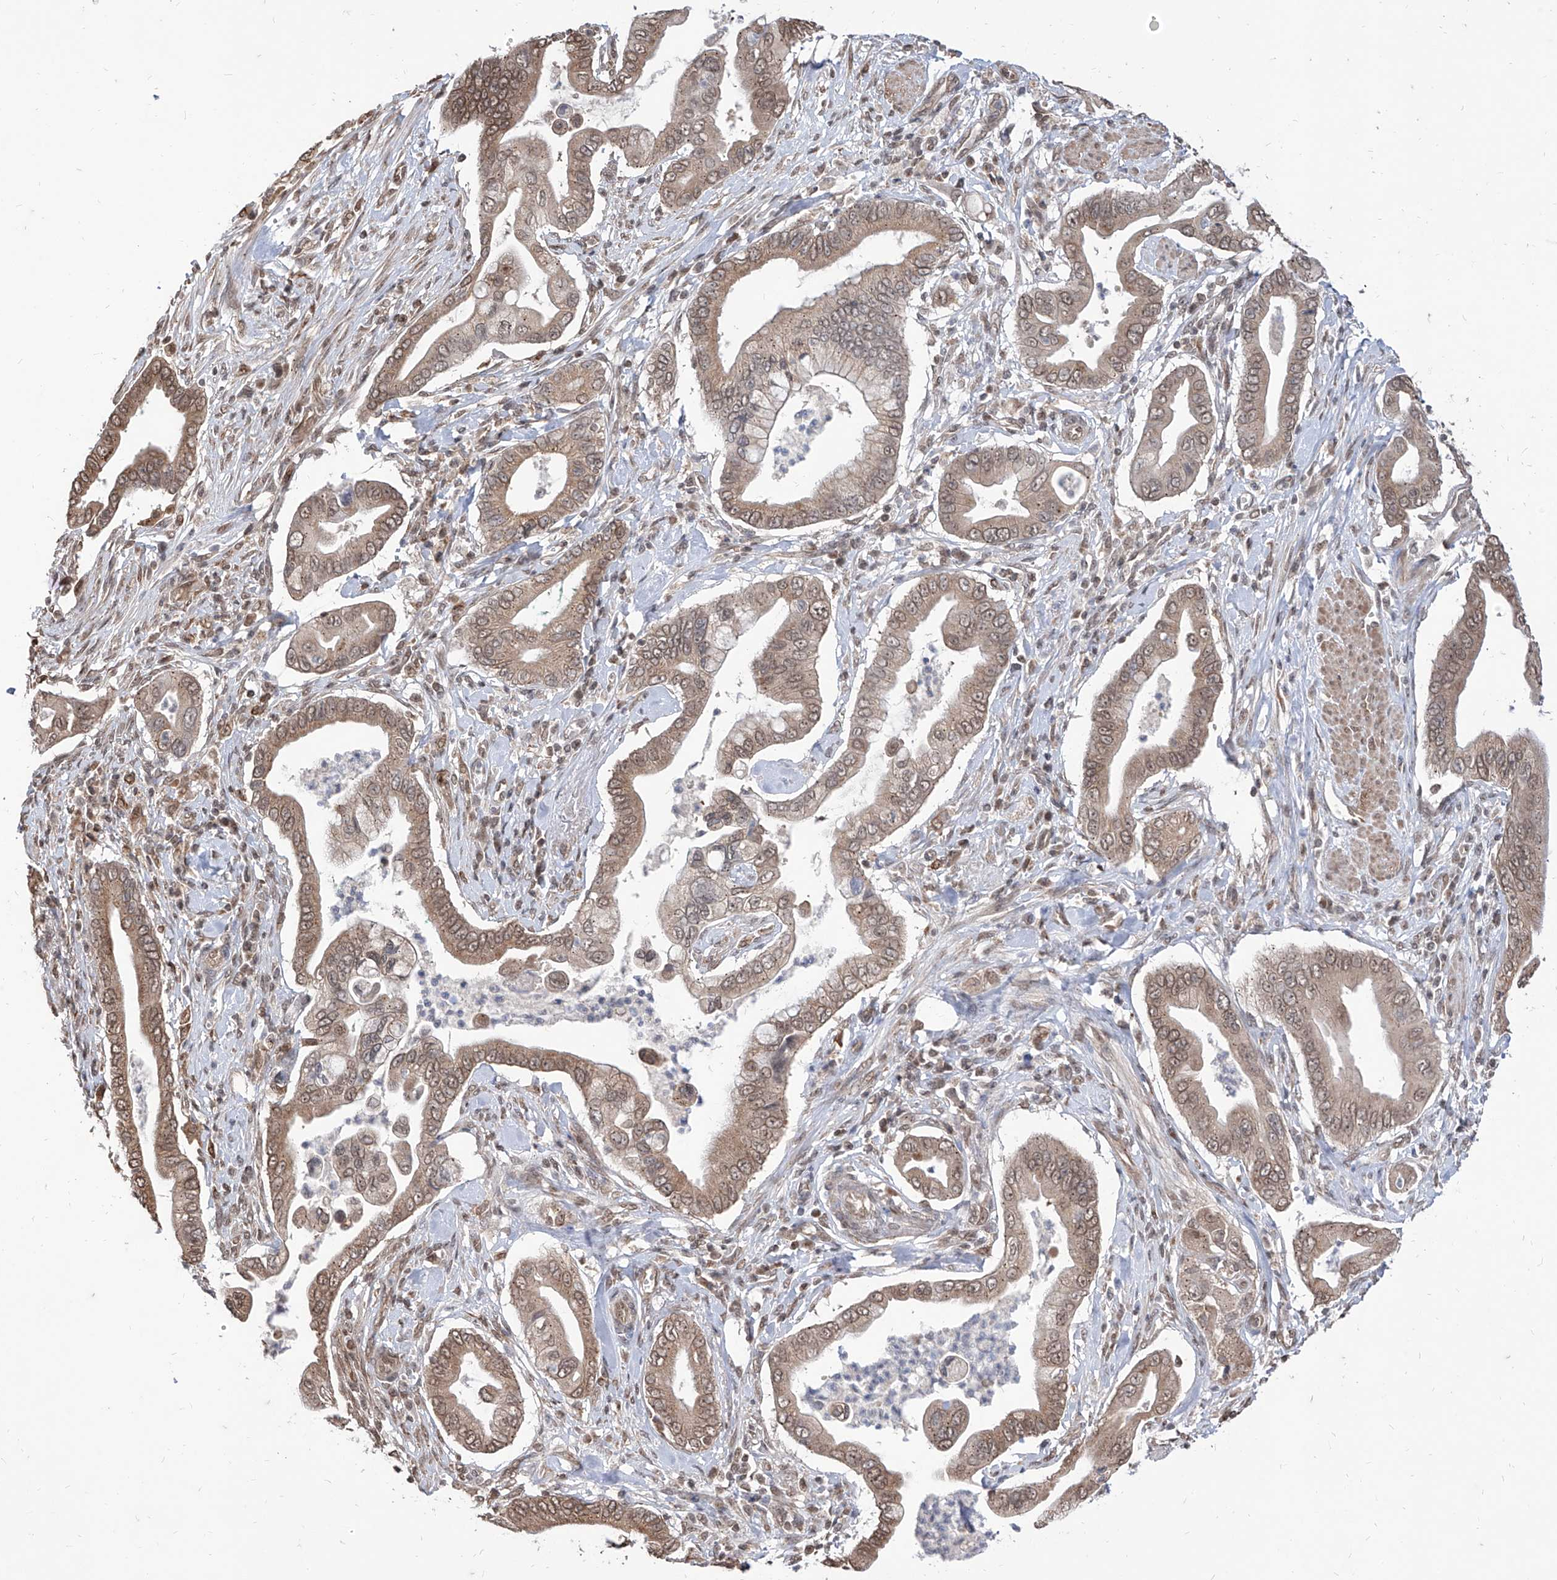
{"staining": {"intensity": "moderate", "quantity": ">75%", "location": "cytoplasmic/membranous,nuclear"}, "tissue": "pancreatic cancer", "cell_type": "Tumor cells", "image_type": "cancer", "snomed": [{"axis": "morphology", "description": "Adenocarcinoma, NOS"}, {"axis": "topography", "description": "Pancreas"}], "caption": "This is a photomicrograph of immunohistochemistry staining of pancreatic adenocarcinoma, which shows moderate positivity in the cytoplasmic/membranous and nuclear of tumor cells.", "gene": "C8orf82", "patient": {"sex": "male", "age": 78}}